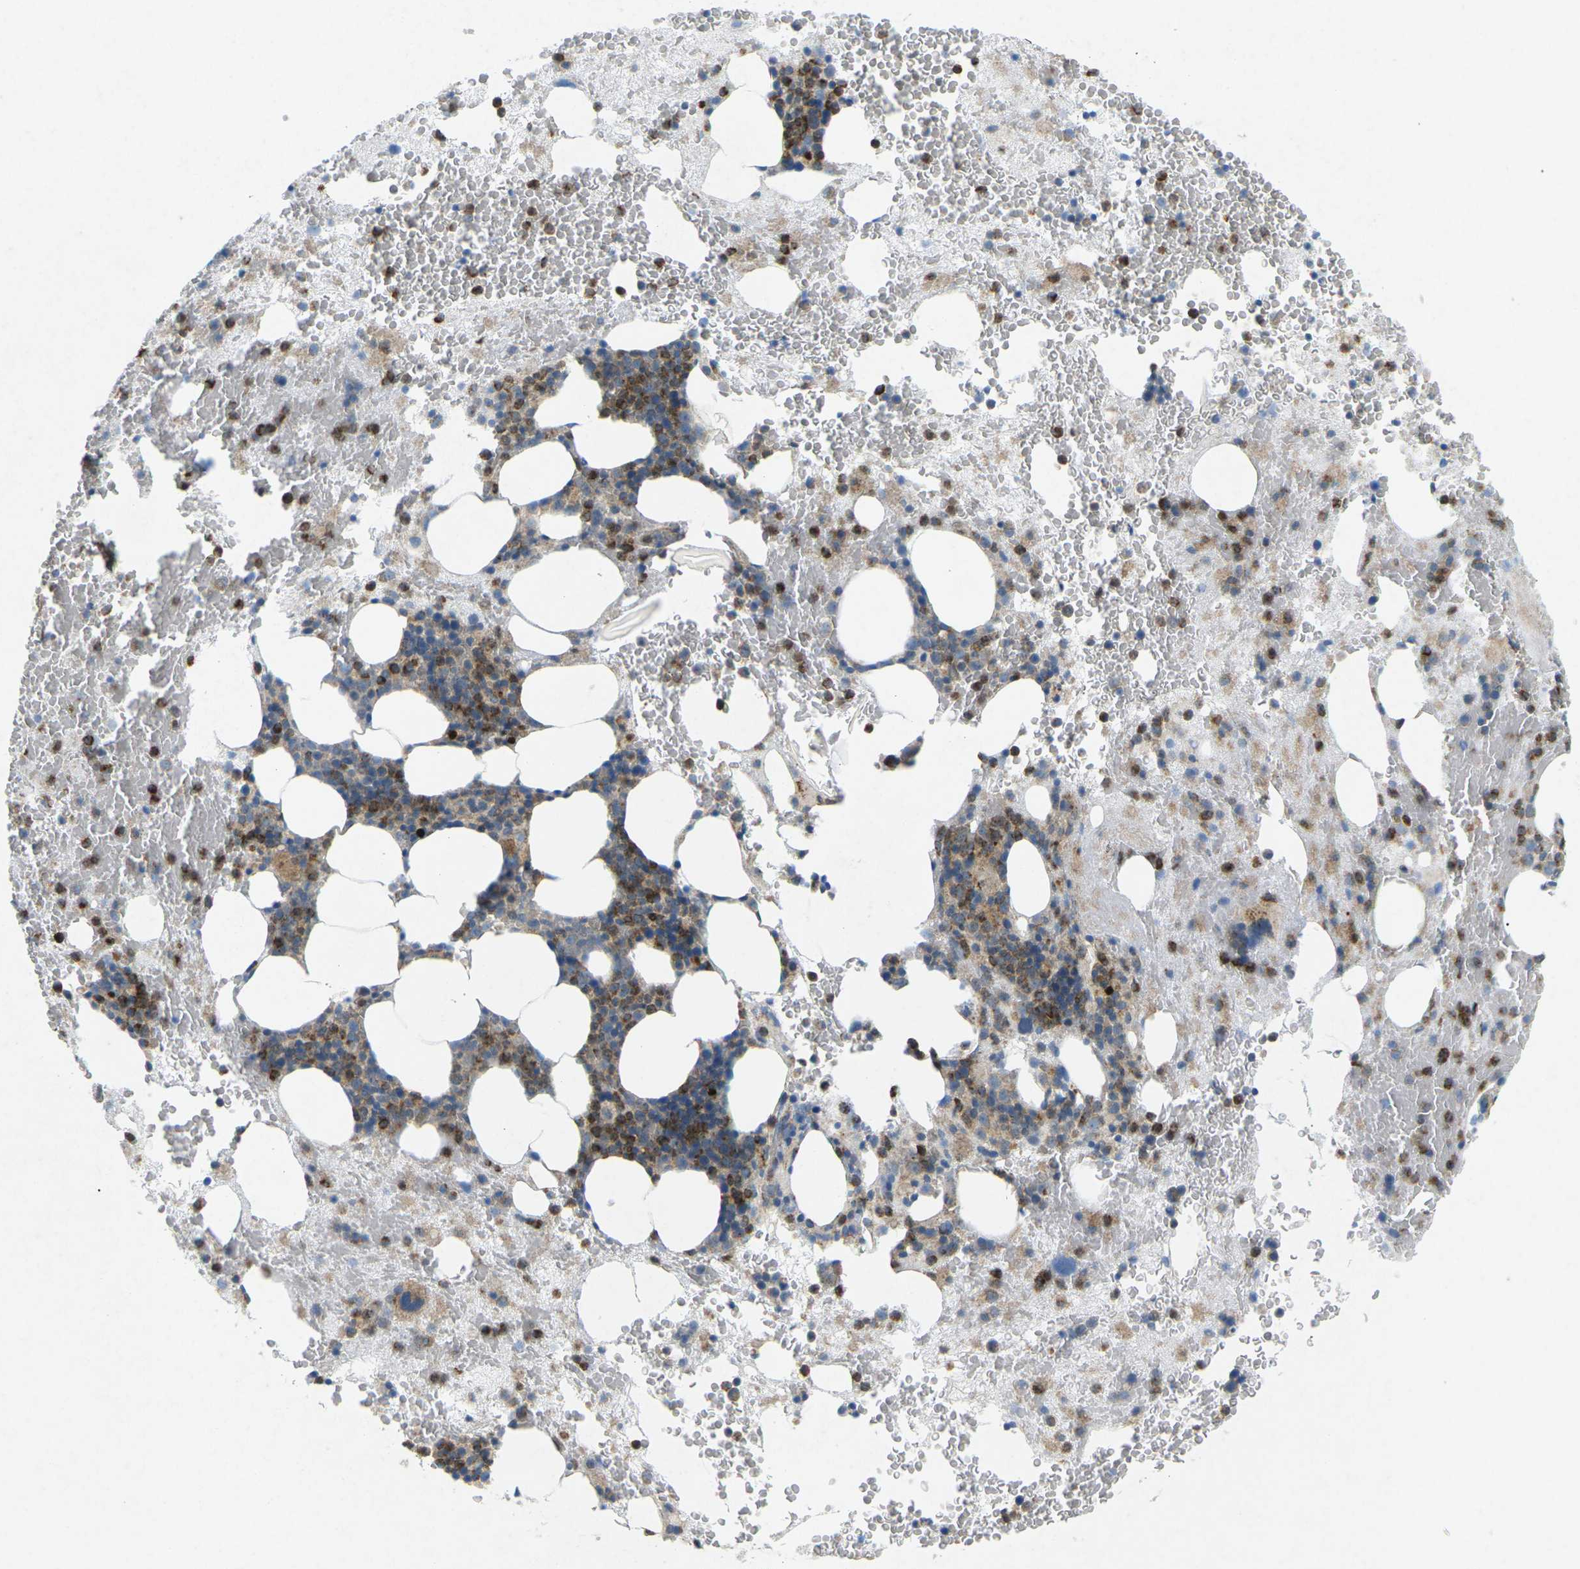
{"staining": {"intensity": "strong", "quantity": "25%-75%", "location": "cytoplasmic/membranous"}, "tissue": "bone marrow", "cell_type": "Hematopoietic cells", "image_type": "normal", "snomed": [{"axis": "morphology", "description": "Normal tissue, NOS"}, {"axis": "morphology", "description": "Inflammation, NOS"}, {"axis": "topography", "description": "Bone marrow"}], "caption": "Hematopoietic cells exhibit high levels of strong cytoplasmic/membranous expression in approximately 25%-75% of cells in benign human bone marrow. Nuclei are stained in blue.", "gene": "STK11", "patient": {"sex": "male", "age": 63}}